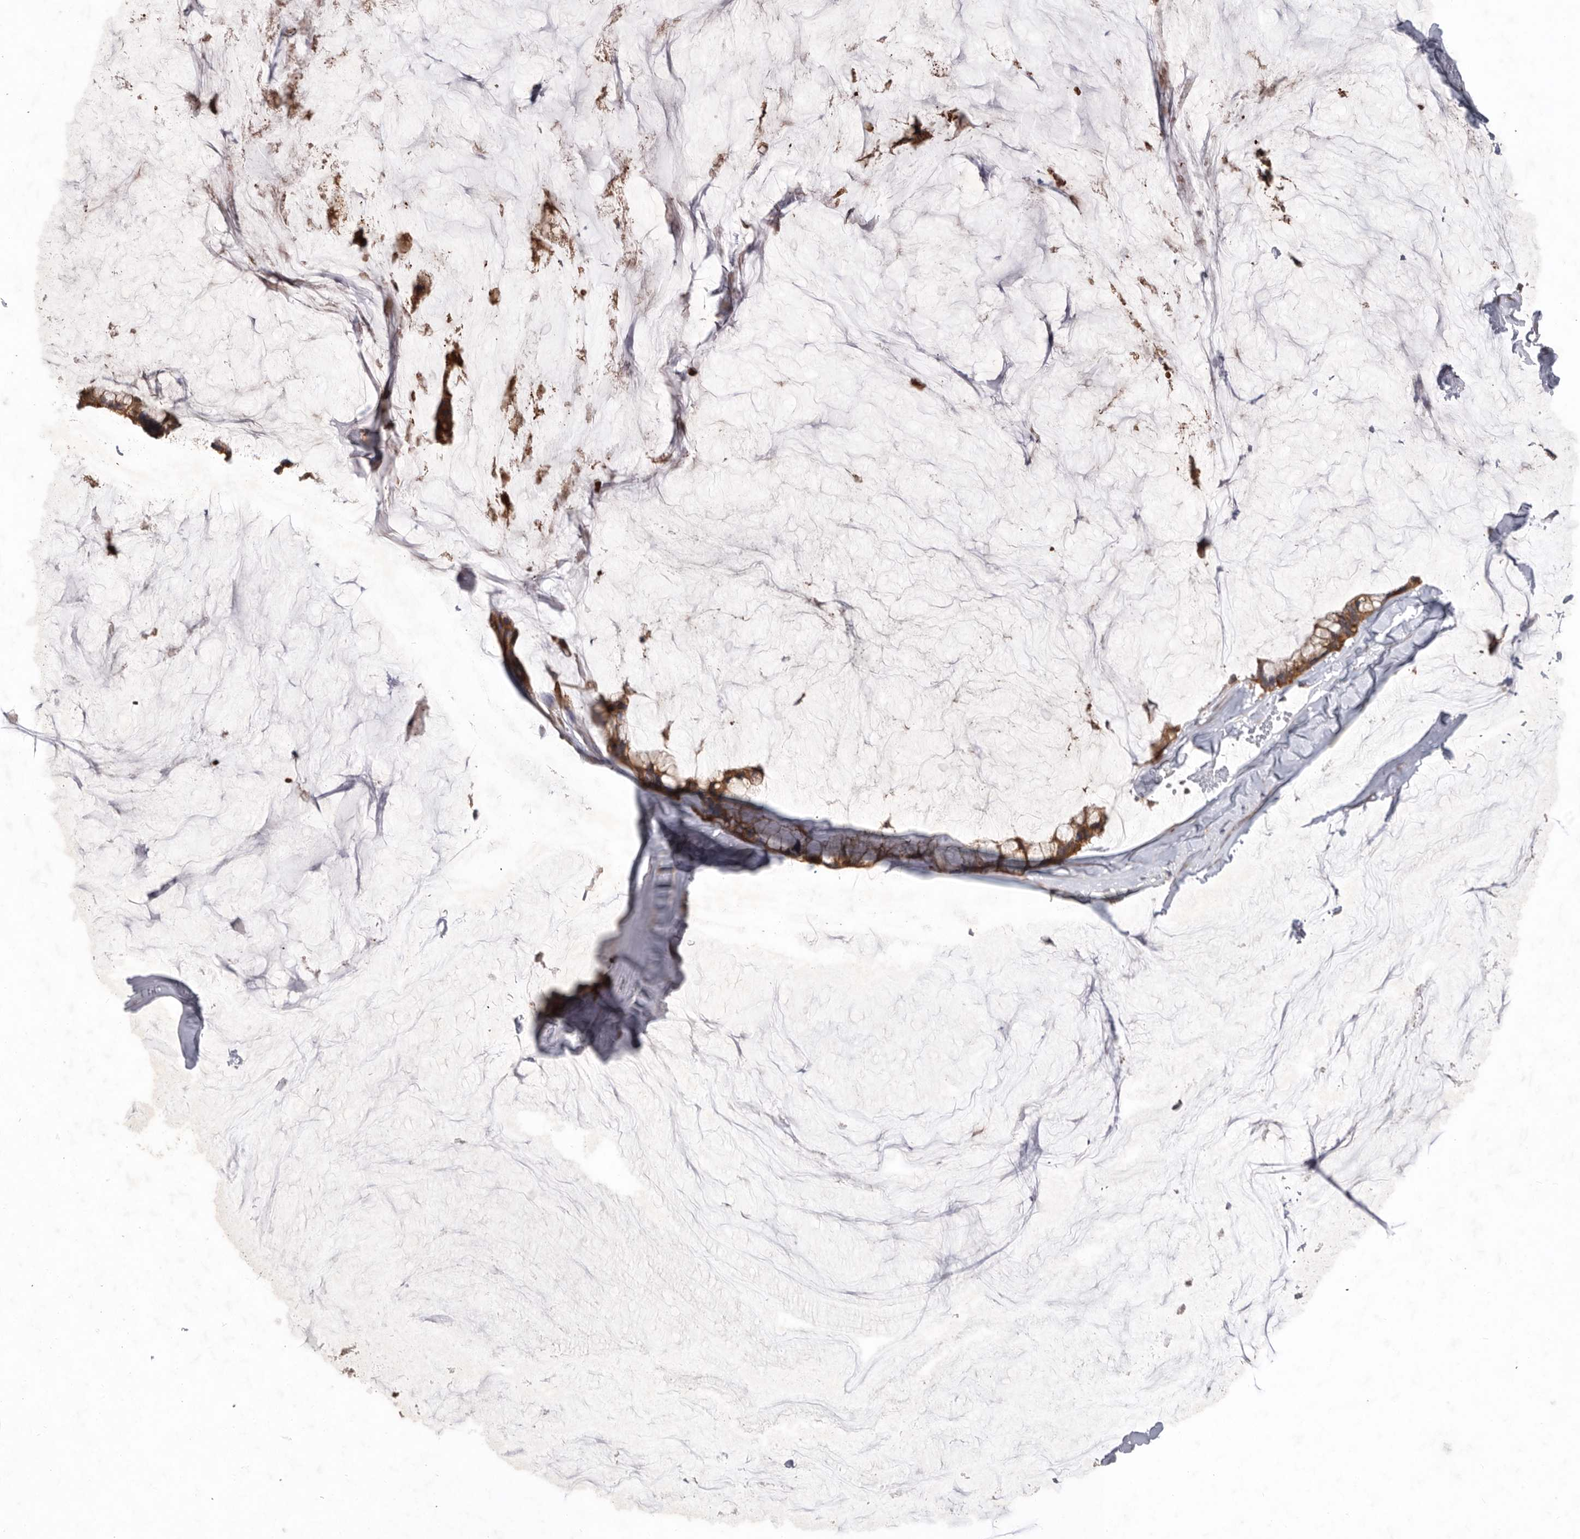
{"staining": {"intensity": "moderate", "quantity": ">75%", "location": "cytoplasmic/membranous"}, "tissue": "ovarian cancer", "cell_type": "Tumor cells", "image_type": "cancer", "snomed": [{"axis": "morphology", "description": "Cystadenocarcinoma, mucinous, NOS"}, {"axis": "topography", "description": "Ovary"}], "caption": "Approximately >75% of tumor cells in ovarian cancer (mucinous cystadenocarcinoma) exhibit moderate cytoplasmic/membranous protein expression as visualized by brown immunohistochemical staining.", "gene": "C1orf109", "patient": {"sex": "female", "age": 39}}